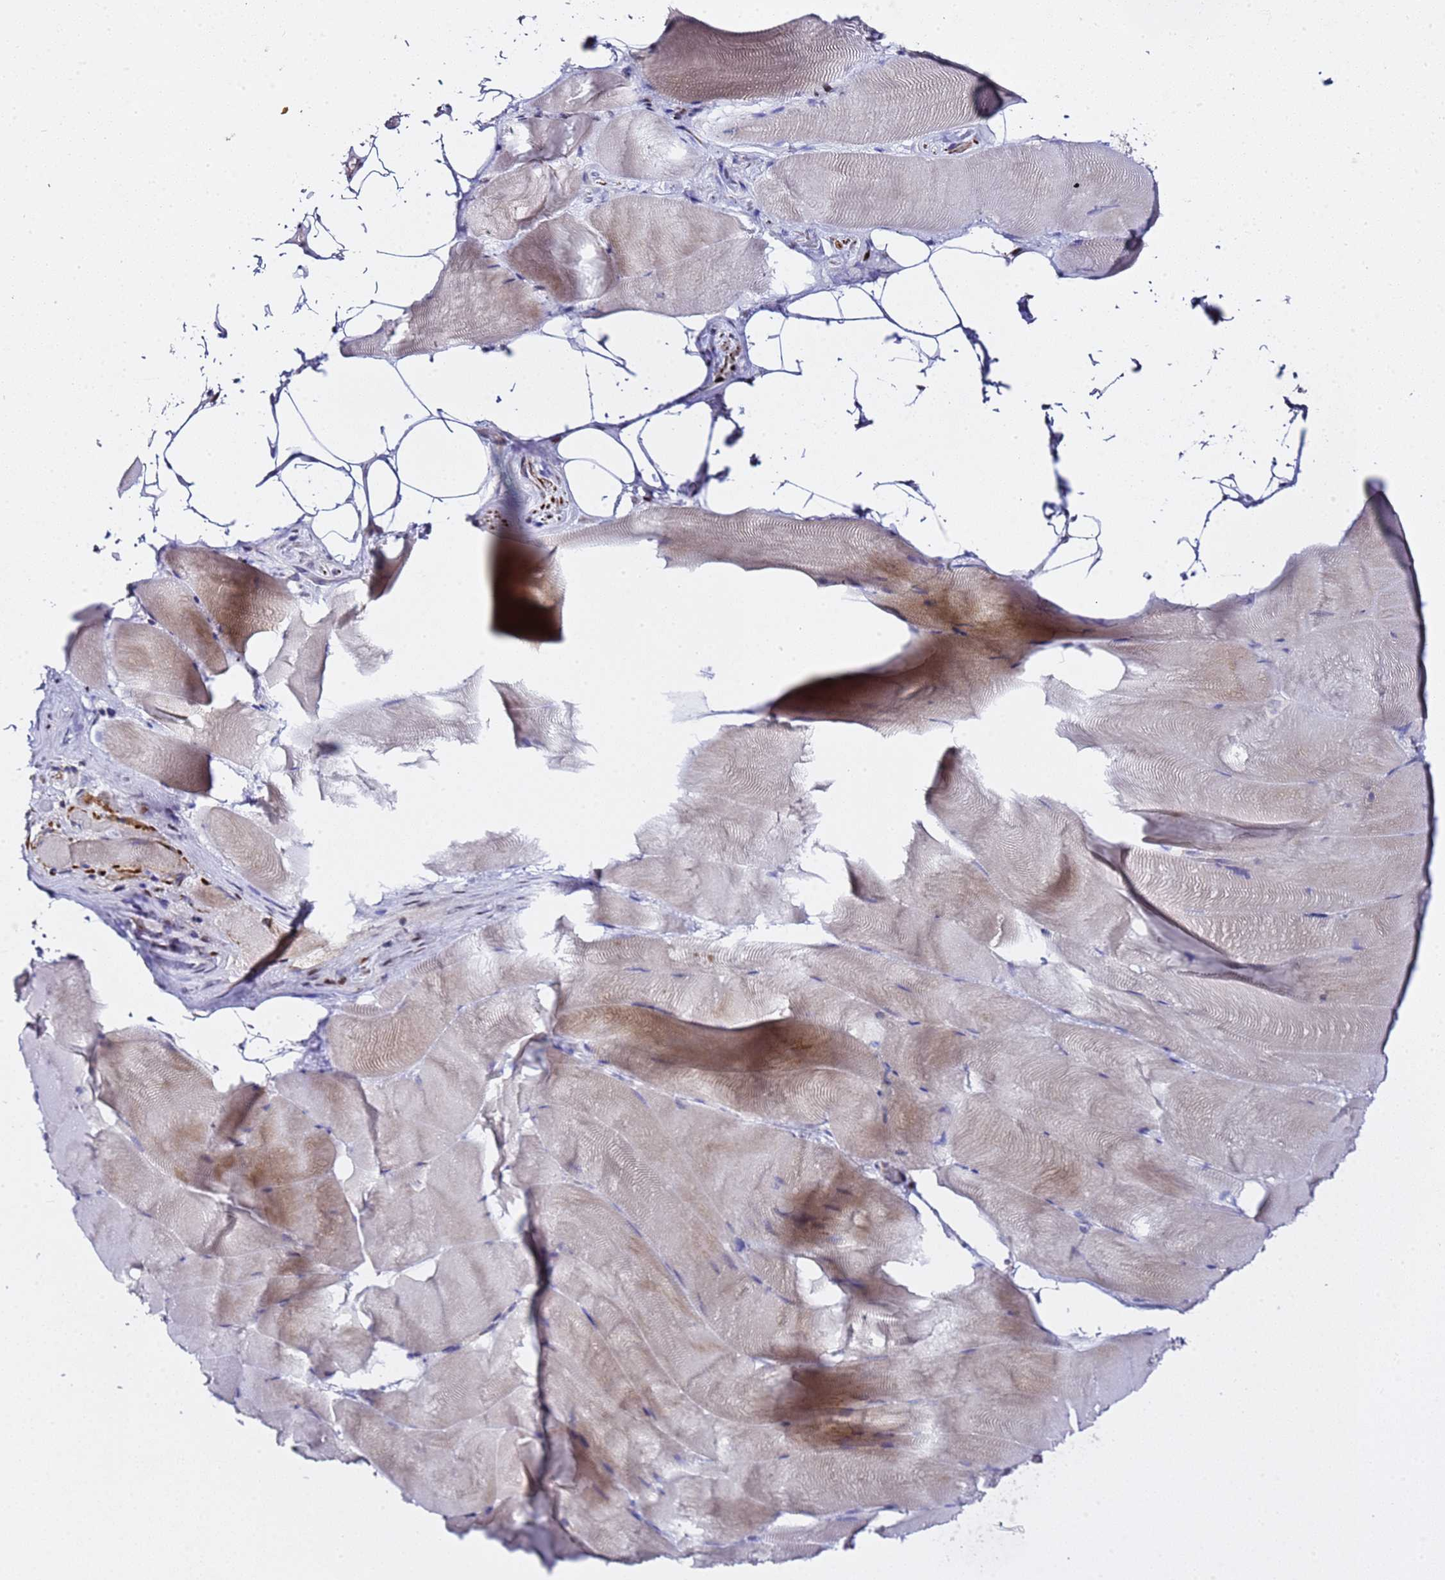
{"staining": {"intensity": "moderate", "quantity": "<25%", "location": "cytoplasmic/membranous"}, "tissue": "skeletal muscle", "cell_type": "Myocytes", "image_type": "normal", "snomed": [{"axis": "morphology", "description": "Normal tissue, NOS"}, {"axis": "topography", "description": "Skeletal muscle"}], "caption": "Skeletal muscle stained for a protein shows moderate cytoplasmic/membranous positivity in myocytes. Ihc stains the protein in brown and the nuclei are stained blue.", "gene": "ALG3", "patient": {"sex": "female", "age": 64}}